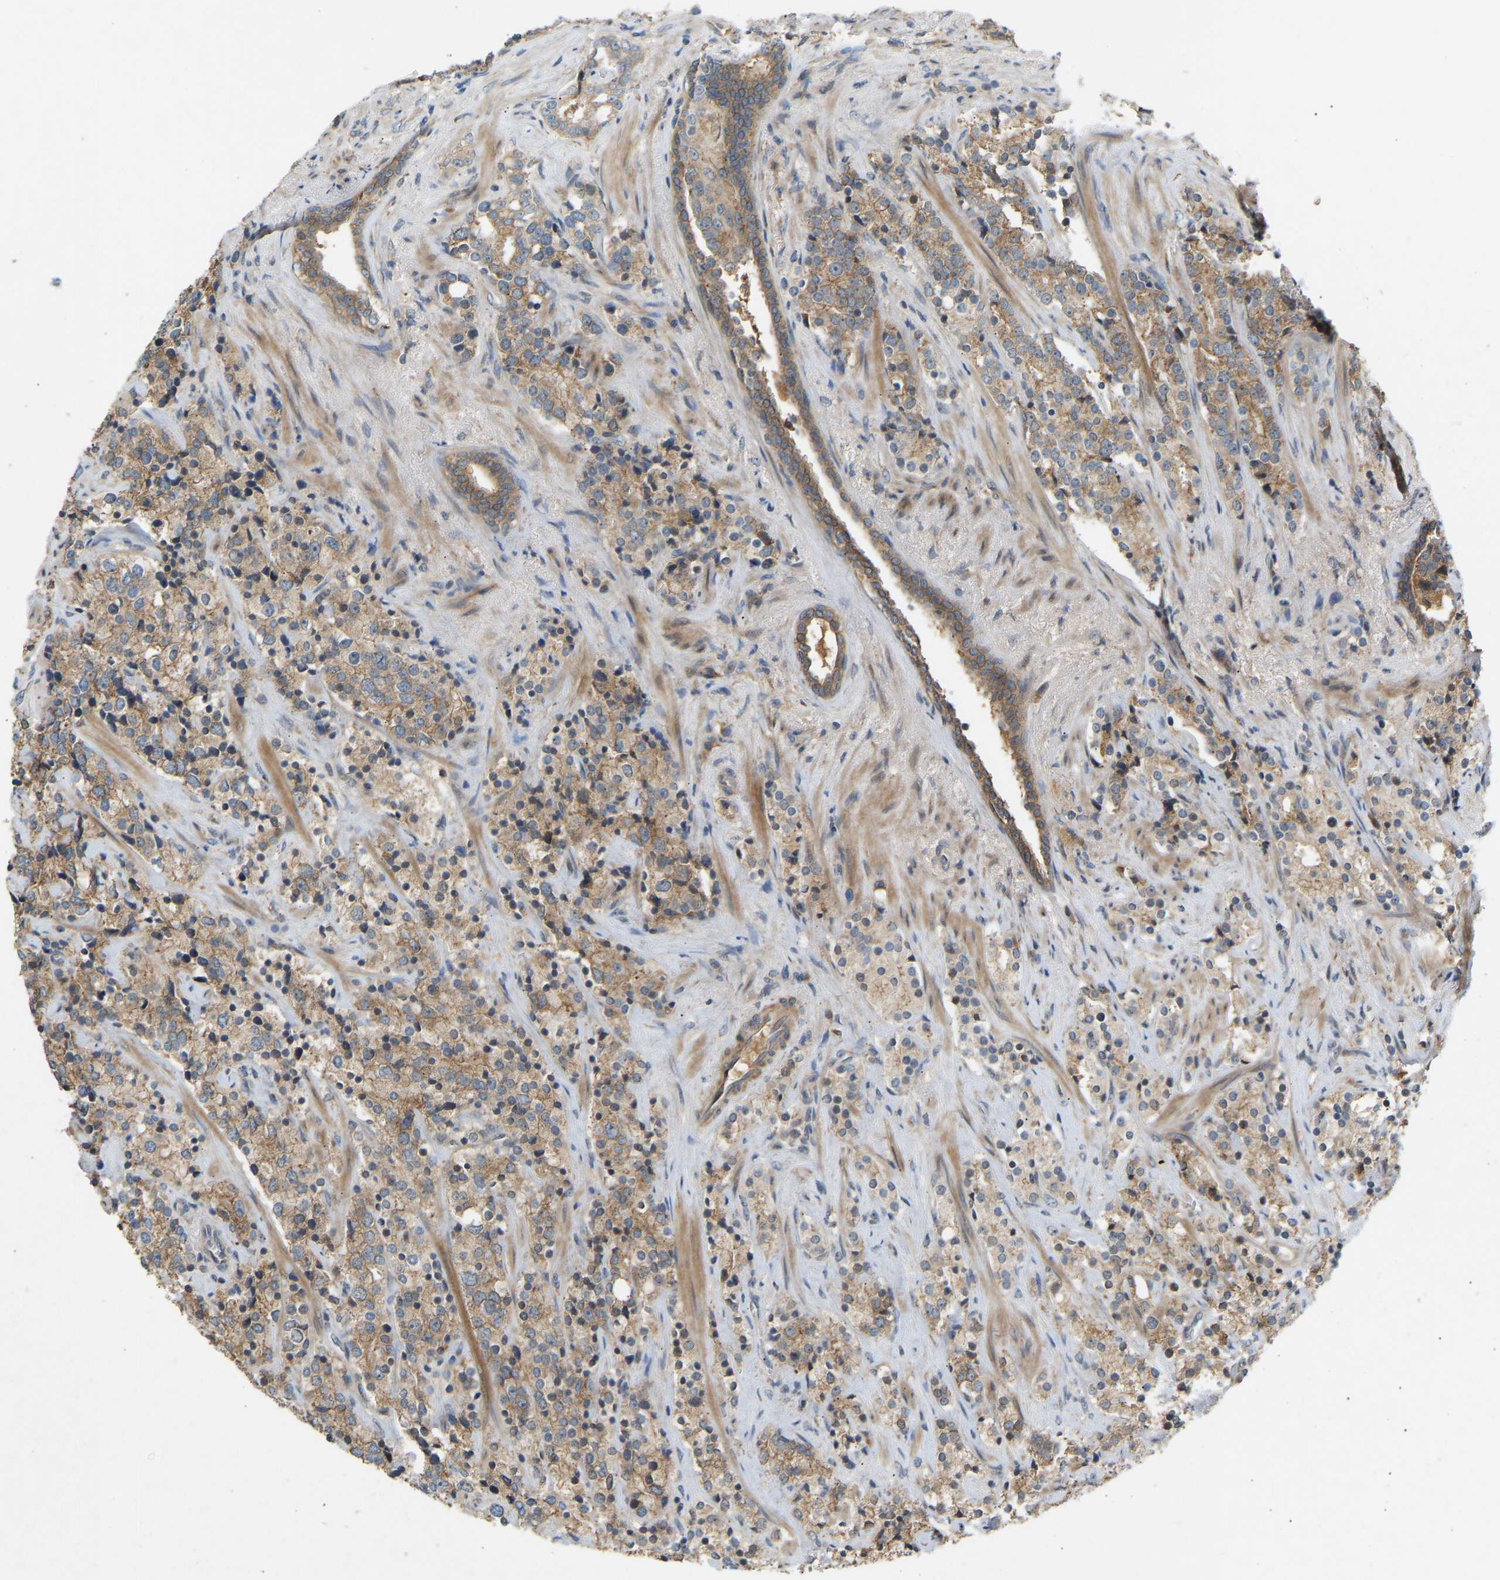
{"staining": {"intensity": "weak", "quantity": ">75%", "location": "cytoplasmic/membranous"}, "tissue": "prostate cancer", "cell_type": "Tumor cells", "image_type": "cancer", "snomed": [{"axis": "morphology", "description": "Adenocarcinoma, High grade"}, {"axis": "topography", "description": "Prostate"}], "caption": "DAB (3,3'-diaminobenzidine) immunohistochemical staining of human adenocarcinoma (high-grade) (prostate) demonstrates weak cytoplasmic/membranous protein expression in approximately >75% of tumor cells.", "gene": "PTCD1", "patient": {"sex": "male", "age": 71}}